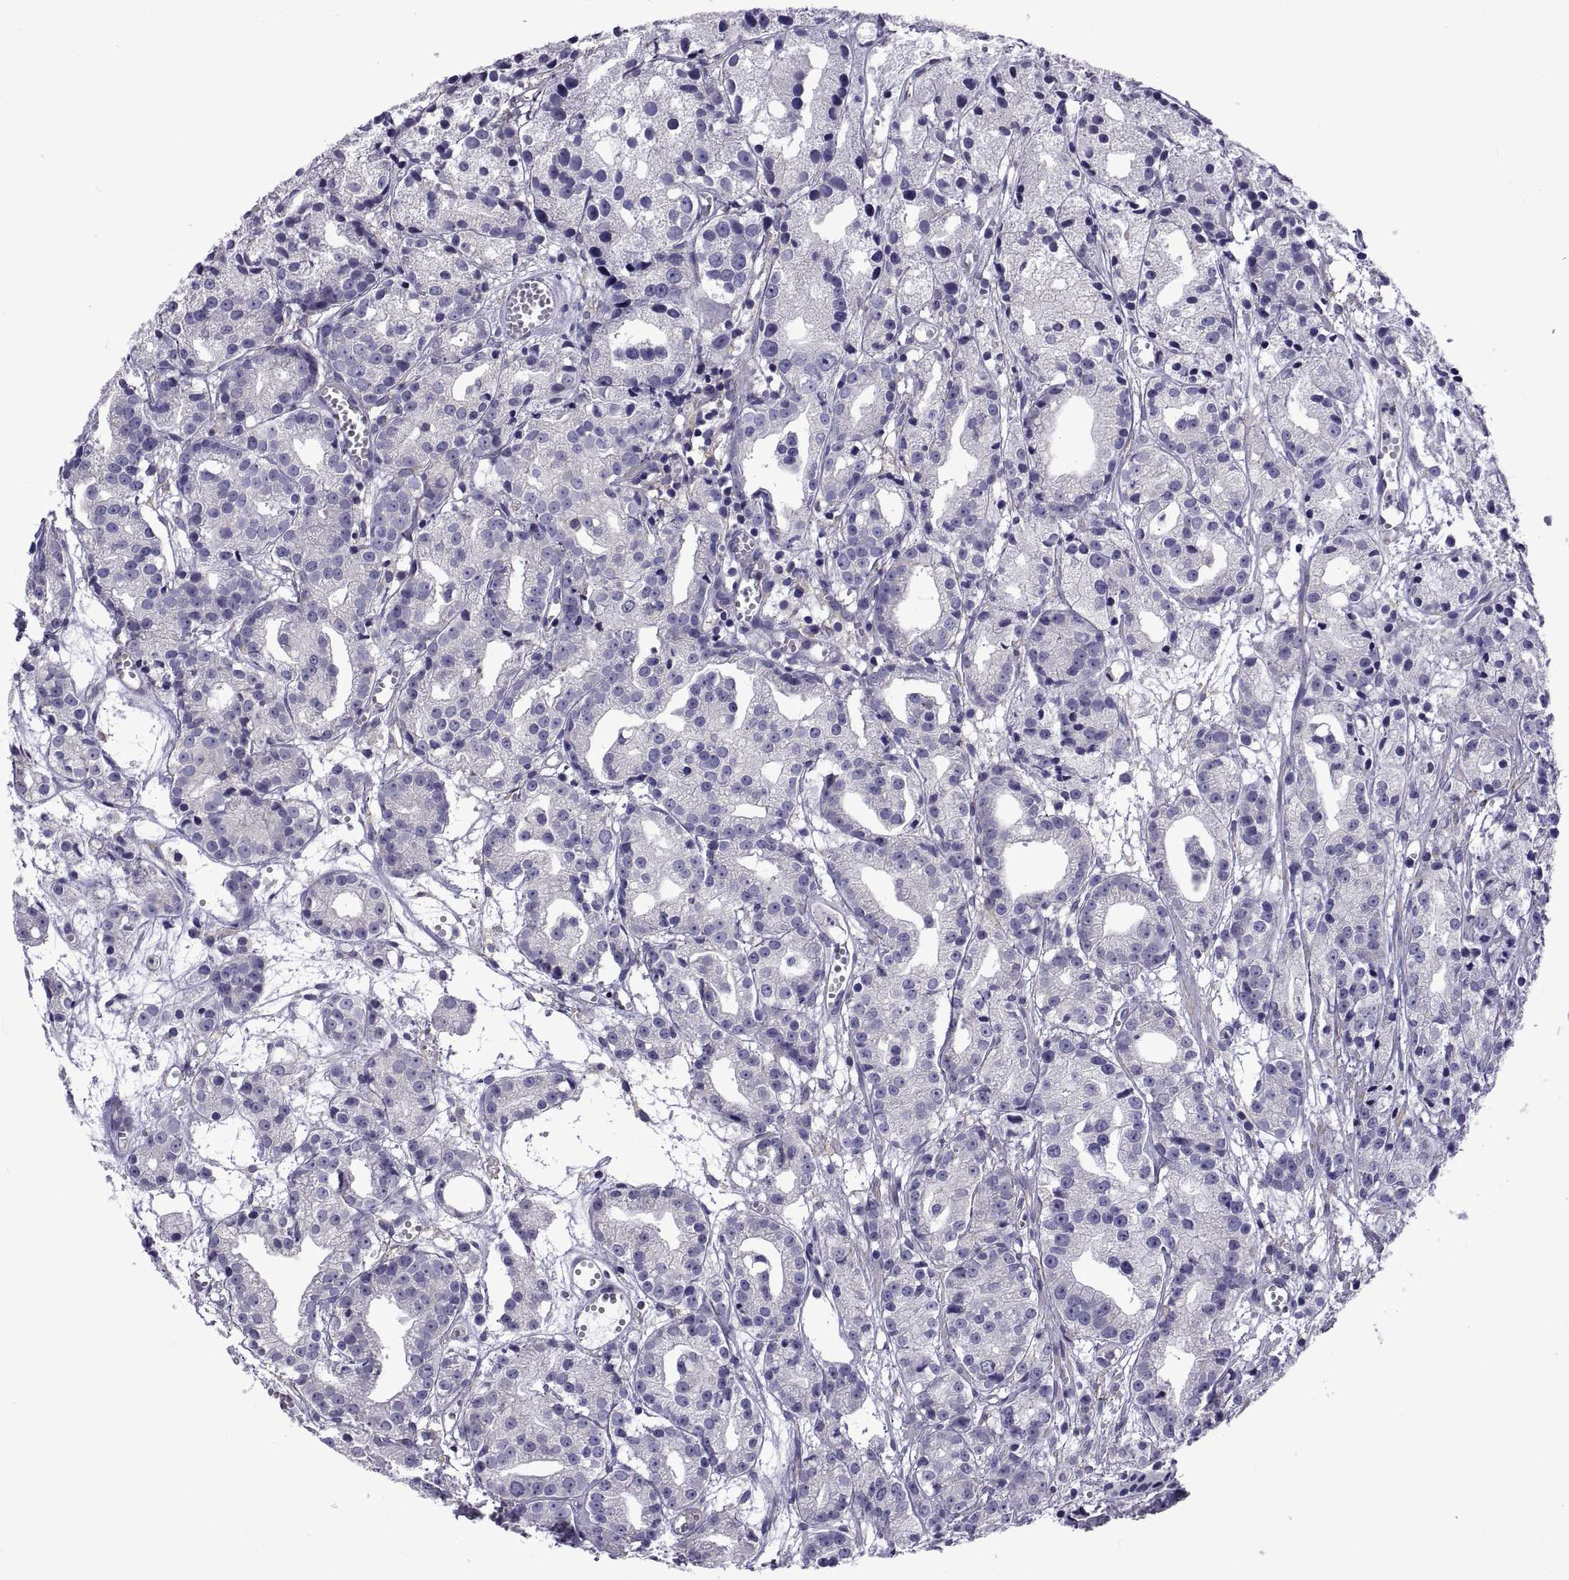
{"staining": {"intensity": "negative", "quantity": "none", "location": "none"}, "tissue": "prostate cancer", "cell_type": "Tumor cells", "image_type": "cancer", "snomed": [{"axis": "morphology", "description": "Adenocarcinoma, Medium grade"}, {"axis": "topography", "description": "Prostate"}], "caption": "DAB (3,3'-diaminobenzidine) immunohistochemical staining of prostate medium-grade adenocarcinoma displays no significant positivity in tumor cells.", "gene": "TMC3", "patient": {"sex": "male", "age": 74}}